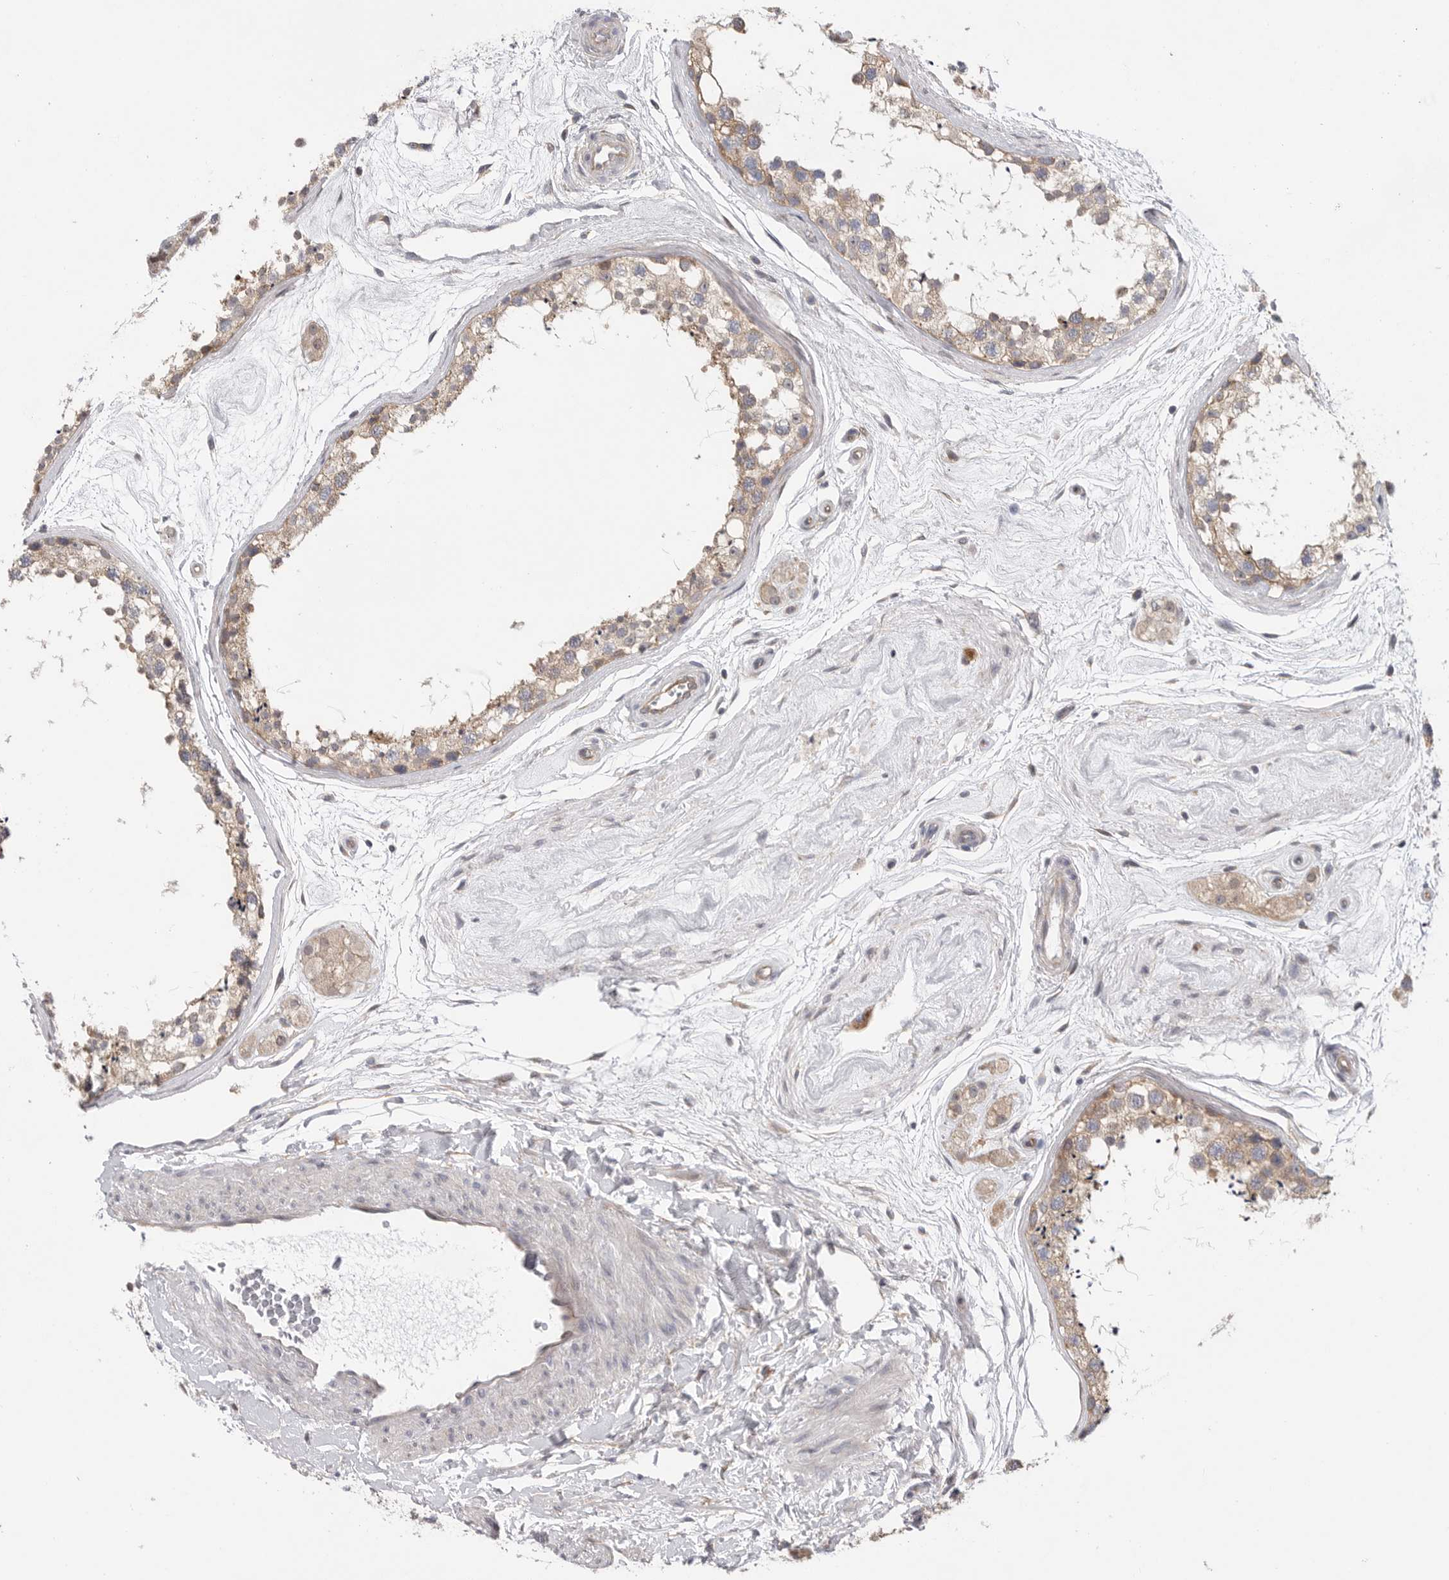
{"staining": {"intensity": "weak", "quantity": "<25%", "location": "cytoplasmic/membranous"}, "tissue": "testis", "cell_type": "Cells in seminiferous ducts", "image_type": "normal", "snomed": [{"axis": "morphology", "description": "Normal tissue, NOS"}, {"axis": "topography", "description": "Testis"}], "caption": "Testis stained for a protein using IHC demonstrates no staining cells in seminiferous ducts.", "gene": "FBXO43", "patient": {"sex": "male", "age": 56}}